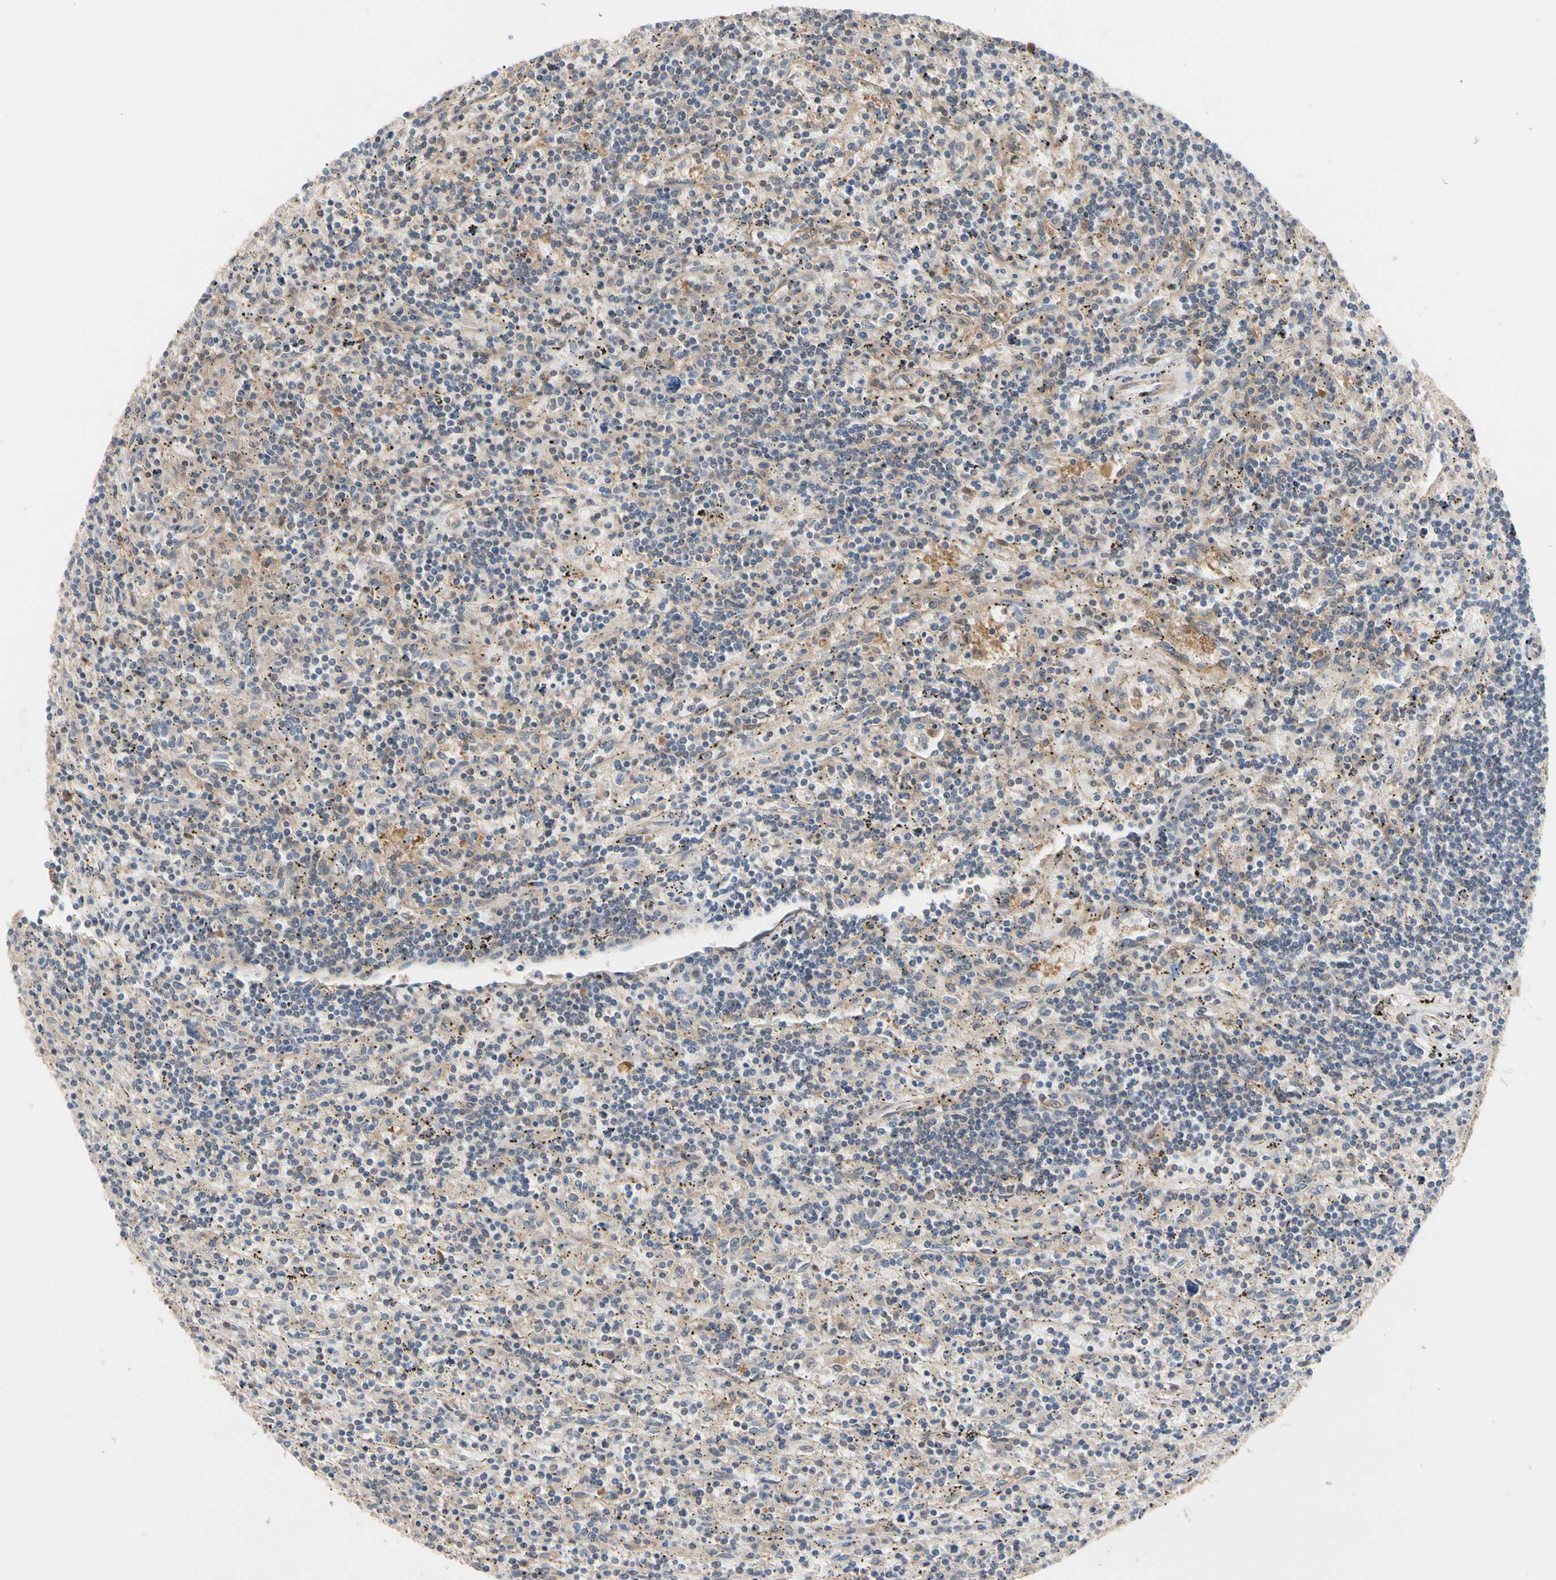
{"staining": {"intensity": "weak", "quantity": "<25%", "location": "cytoplasmic/membranous"}, "tissue": "lymphoma", "cell_type": "Tumor cells", "image_type": "cancer", "snomed": [{"axis": "morphology", "description": "Malignant lymphoma, non-Hodgkin's type, Low grade"}, {"axis": "topography", "description": "Spleen"}], "caption": "An immunohistochemistry (IHC) image of low-grade malignant lymphoma, non-Hodgkin's type is shown. There is no staining in tumor cells of low-grade malignant lymphoma, non-Hodgkin's type.", "gene": "DPP8", "patient": {"sex": "male", "age": 76}}